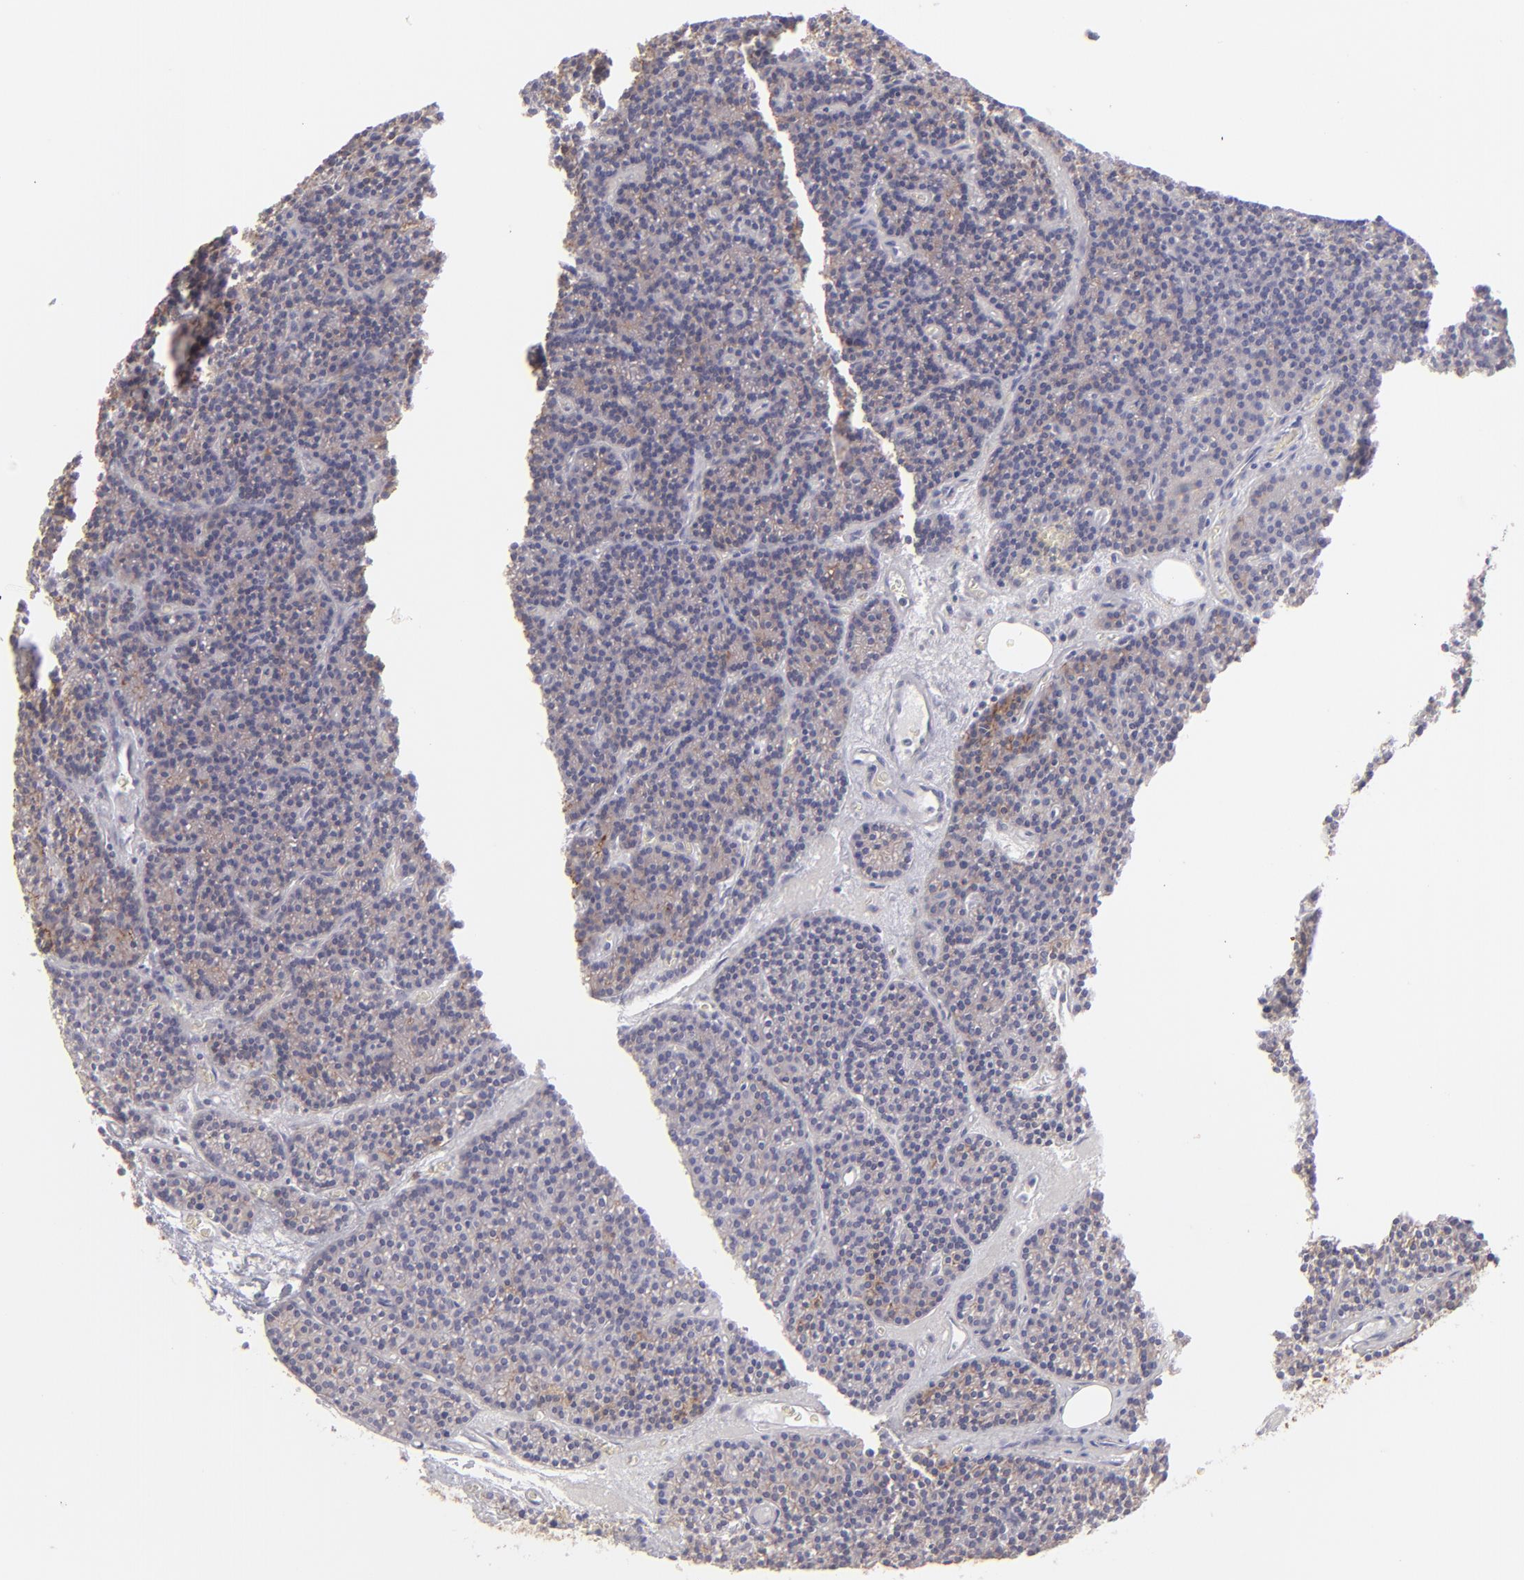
{"staining": {"intensity": "weak", "quantity": "25%-75%", "location": "cytoplasmic/membranous"}, "tissue": "parathyroid gland", "cell_type": "Glandular cells", "image_type": "normal", "snomed": [{"axis": "morphology", "description": "Normal tissue, NOS"}, {"axis": "topography", "description": "Parathyroid gland"}], "caption": "Protein staining of unremarkable parathyroid gland shows weak cytoplasmic/membranous staining in approximately 25%-75% of glandular cells. Using DAB (3,3'-diaminobenzidine) (brown) and hematoxylin (blue) stains, captured at high magnification using brightfield microscopy.", "gene": "CLDN4", "patient": {"sex": "male", "age": 57}}